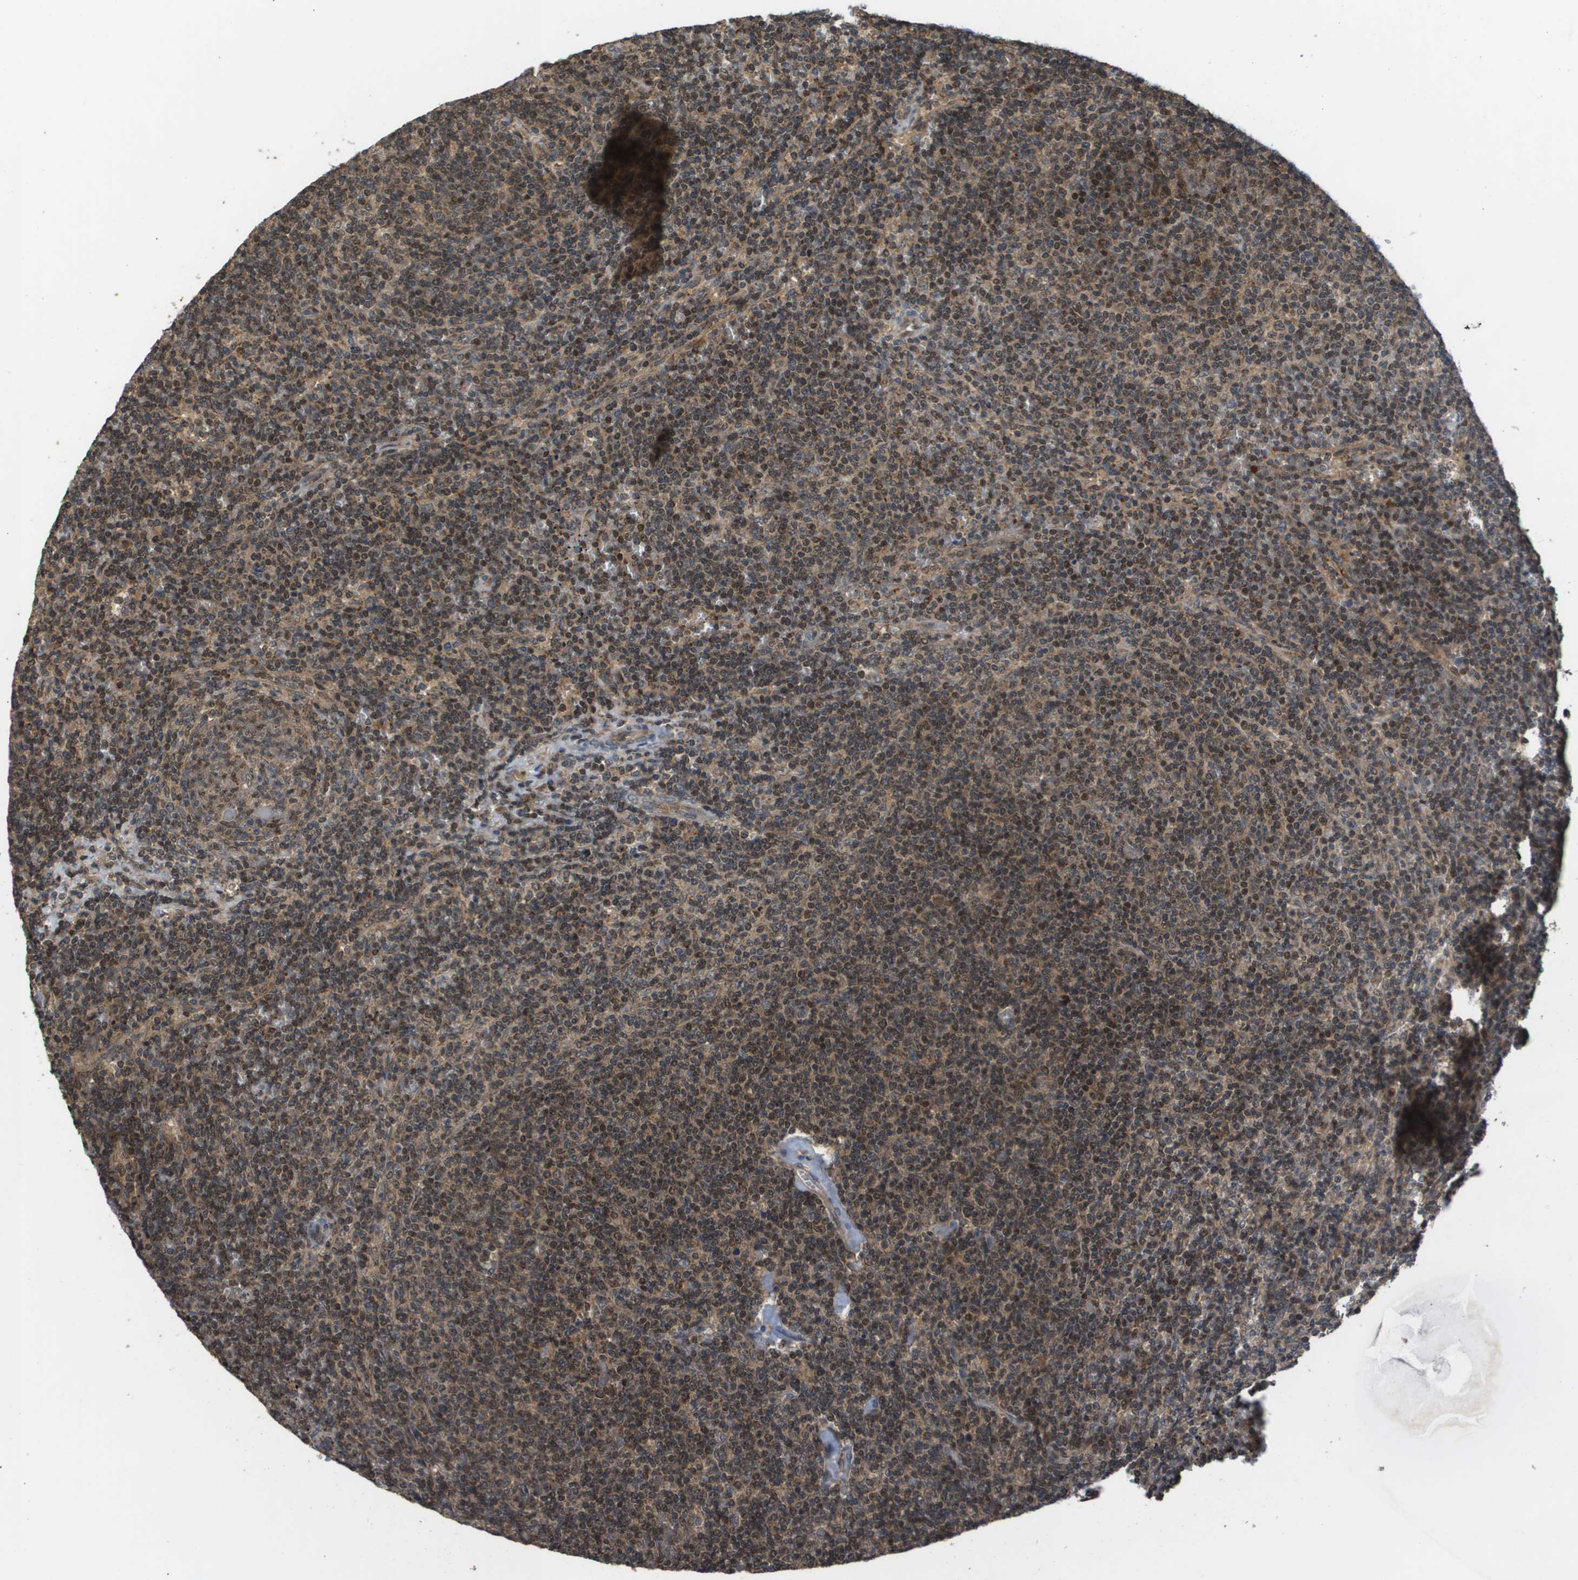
{"staining": {"intensity": "moderate", "quantity": "25%-75%", "location": "cytoplasmic/membranous,nuclear"}, "tissue": "lymphoma", "cell_type": "Tumor cells", "image_type": "cancer", "snomed": [{"axis": "morphology", "description": "Malignant lymphoma, non-Hodgkin's type, Low grade"}, {"axis": "topography", "description": "Spleen"}], "caption": "Immunohistochemical staining of human malignant lymphoma, non-Hodgkin's type (low-grade) shows medium levels of moderate cytoplasmic/membranous and nuclear expression in approximately 25%-75% of tumor cells. (DAB IHC, brown staining for protein, blue staining for nuclei).", "gene": "RBM38", "patient": {"sex": "female", "age": 50}}